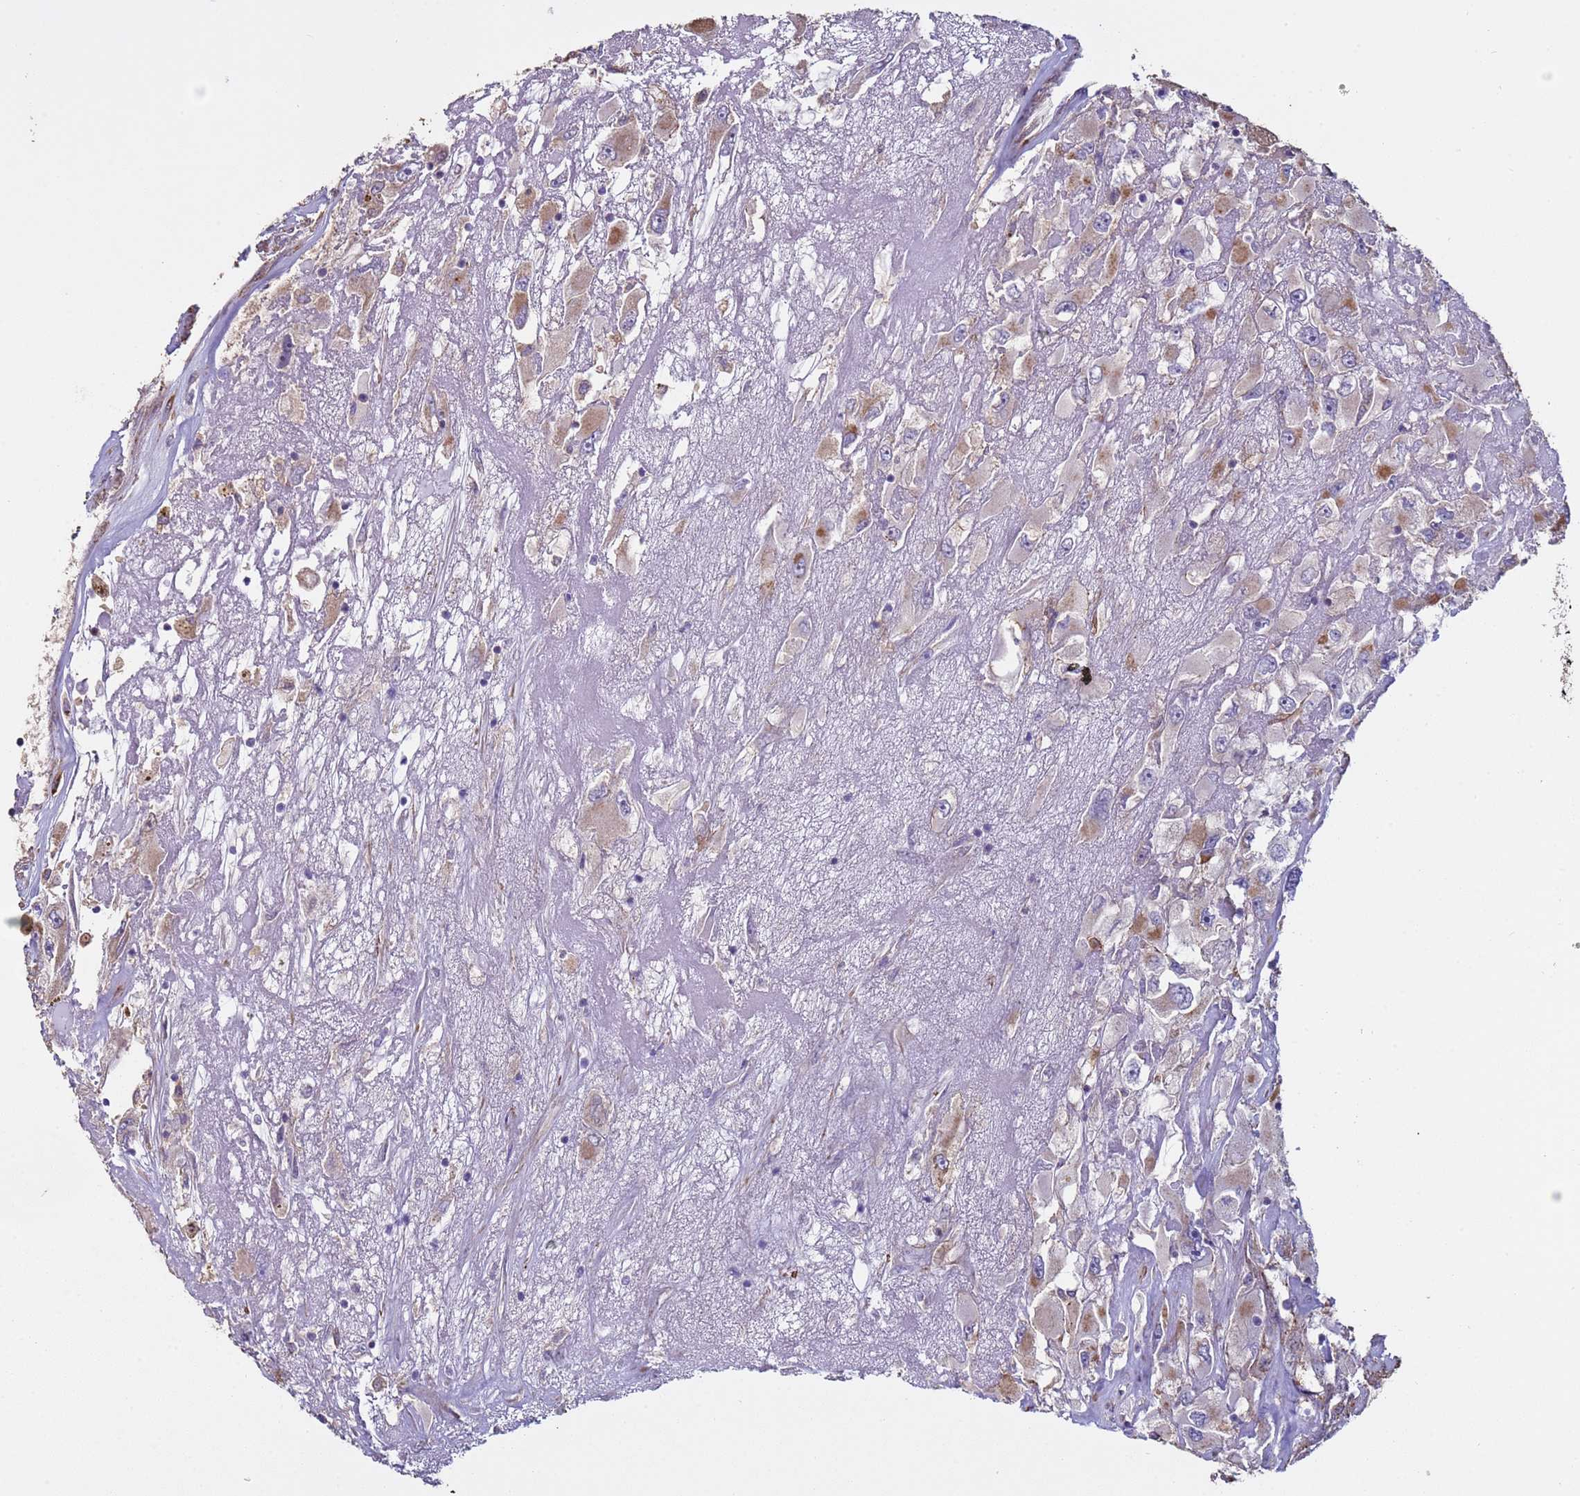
{"staining": {"intensity": "moderate", "quantity": "25%-75%", "location": "cytoplasmic/membranous"}, "tissue": "renal cancer", "cell_type": "Tumor cells", "image_type": "cancer", "snomed": [{"axis": "morphology", "description": "Adenocarcinoma, NOS"}, {"axis": "topography", "description": "Kidney"}], "caption": "Immunohistochemistry micrograph of human adenocarcinoma (renal) stained for a protein (brown), which displays medium levels of moderate cytoplasmic/membranous expression in approximately 25%-75% of tumor cells.", "gene": "GASK1A", "patient": {"sex": "female", "age": 52}}